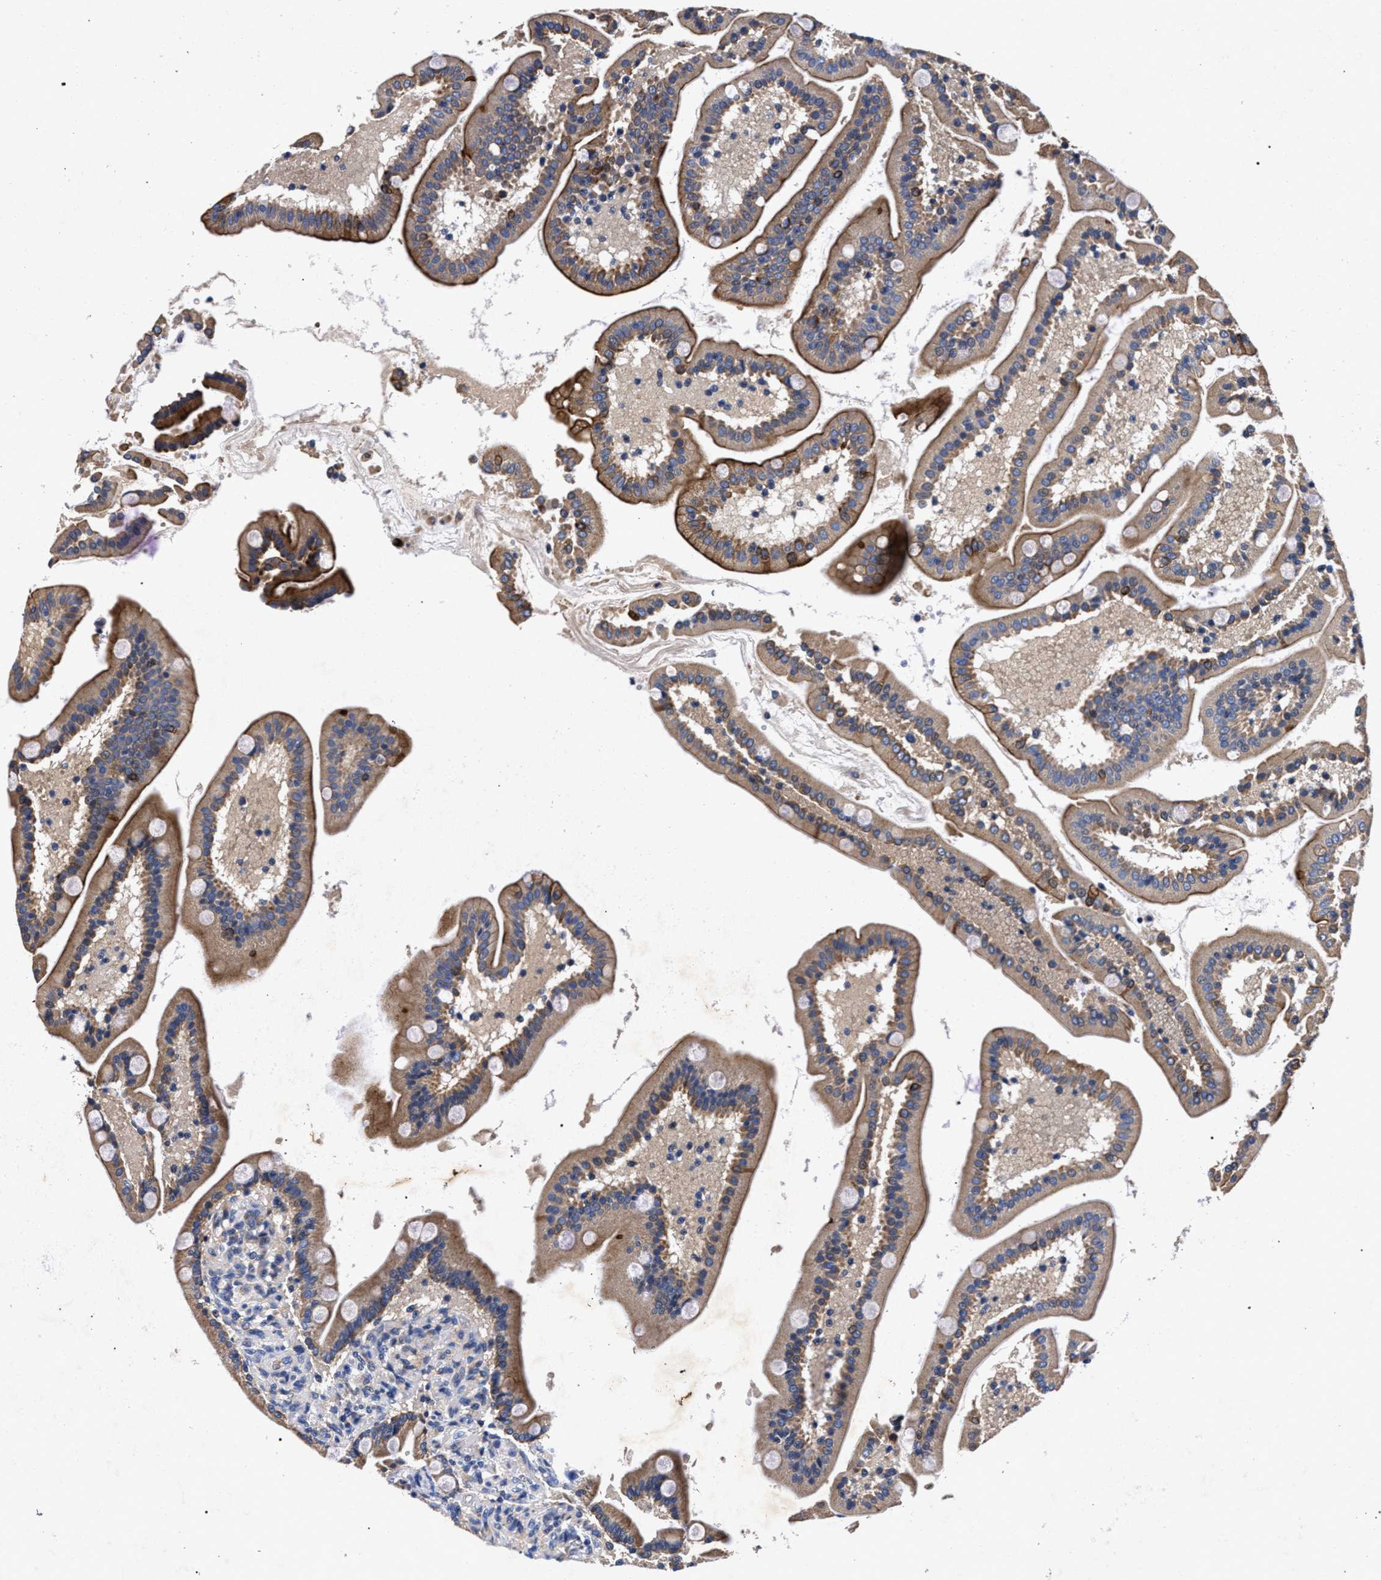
{"staining": {"intensity": "moderate", "quantity": ">75%", "location": "cytoplasmic/membranous"}, "tissue": "duodenum", "cell_type": "Glandular cells", "image_type": "normal", "snomed": [{"axis": "morphology", "description": "Normal tissue, NOS"}, {"axis": "topography", "description": "Duodenum"}], "caption": "The image demonstrates a brown stain indicating the presence of a protein in the cytoplasmic/membranous of glandular cells in duodenum.", "gene": "HSD17B14", "patient": {"sex": "male", "age": 54}}